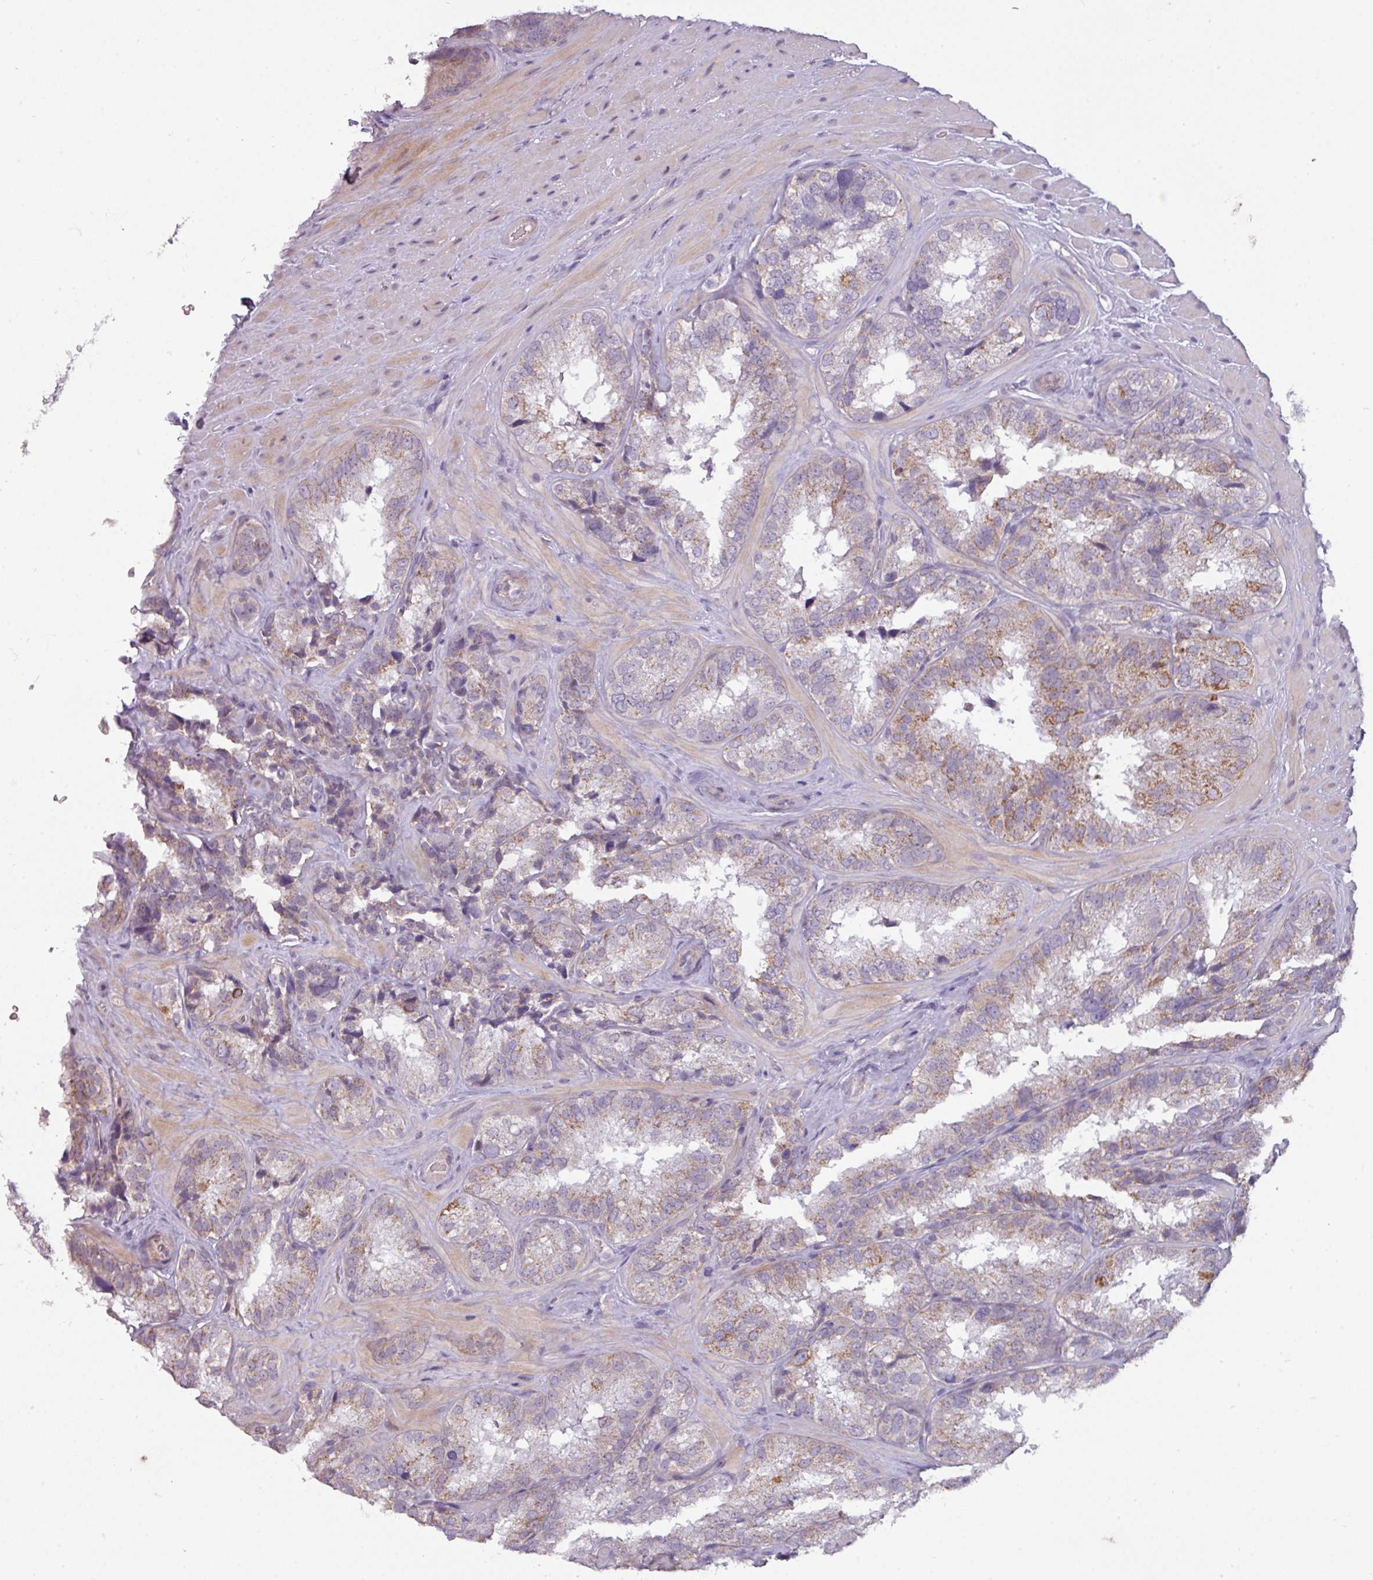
{"staining": {"intensity": "moderate", "quantity": "<25%", "location": "cytoplasmic/membranous"}, "tissue": "seminal vesicle", "cell_type": "Glandular cells", "image_type": "normal", "snomed": [{"axis": "morphology", "description": "Normal tissue, NOS"}, {"axis": "topography", "description": "Seminal veicle"}], "caption": "Moderate cytoplasmic/membranous positivity for a protein is appreciated in approximately <25% of glandular cells of normal seminal vesicle using IHC.", "gene": "C2orf68", "patient": {"sex": "male", "age": 58}}